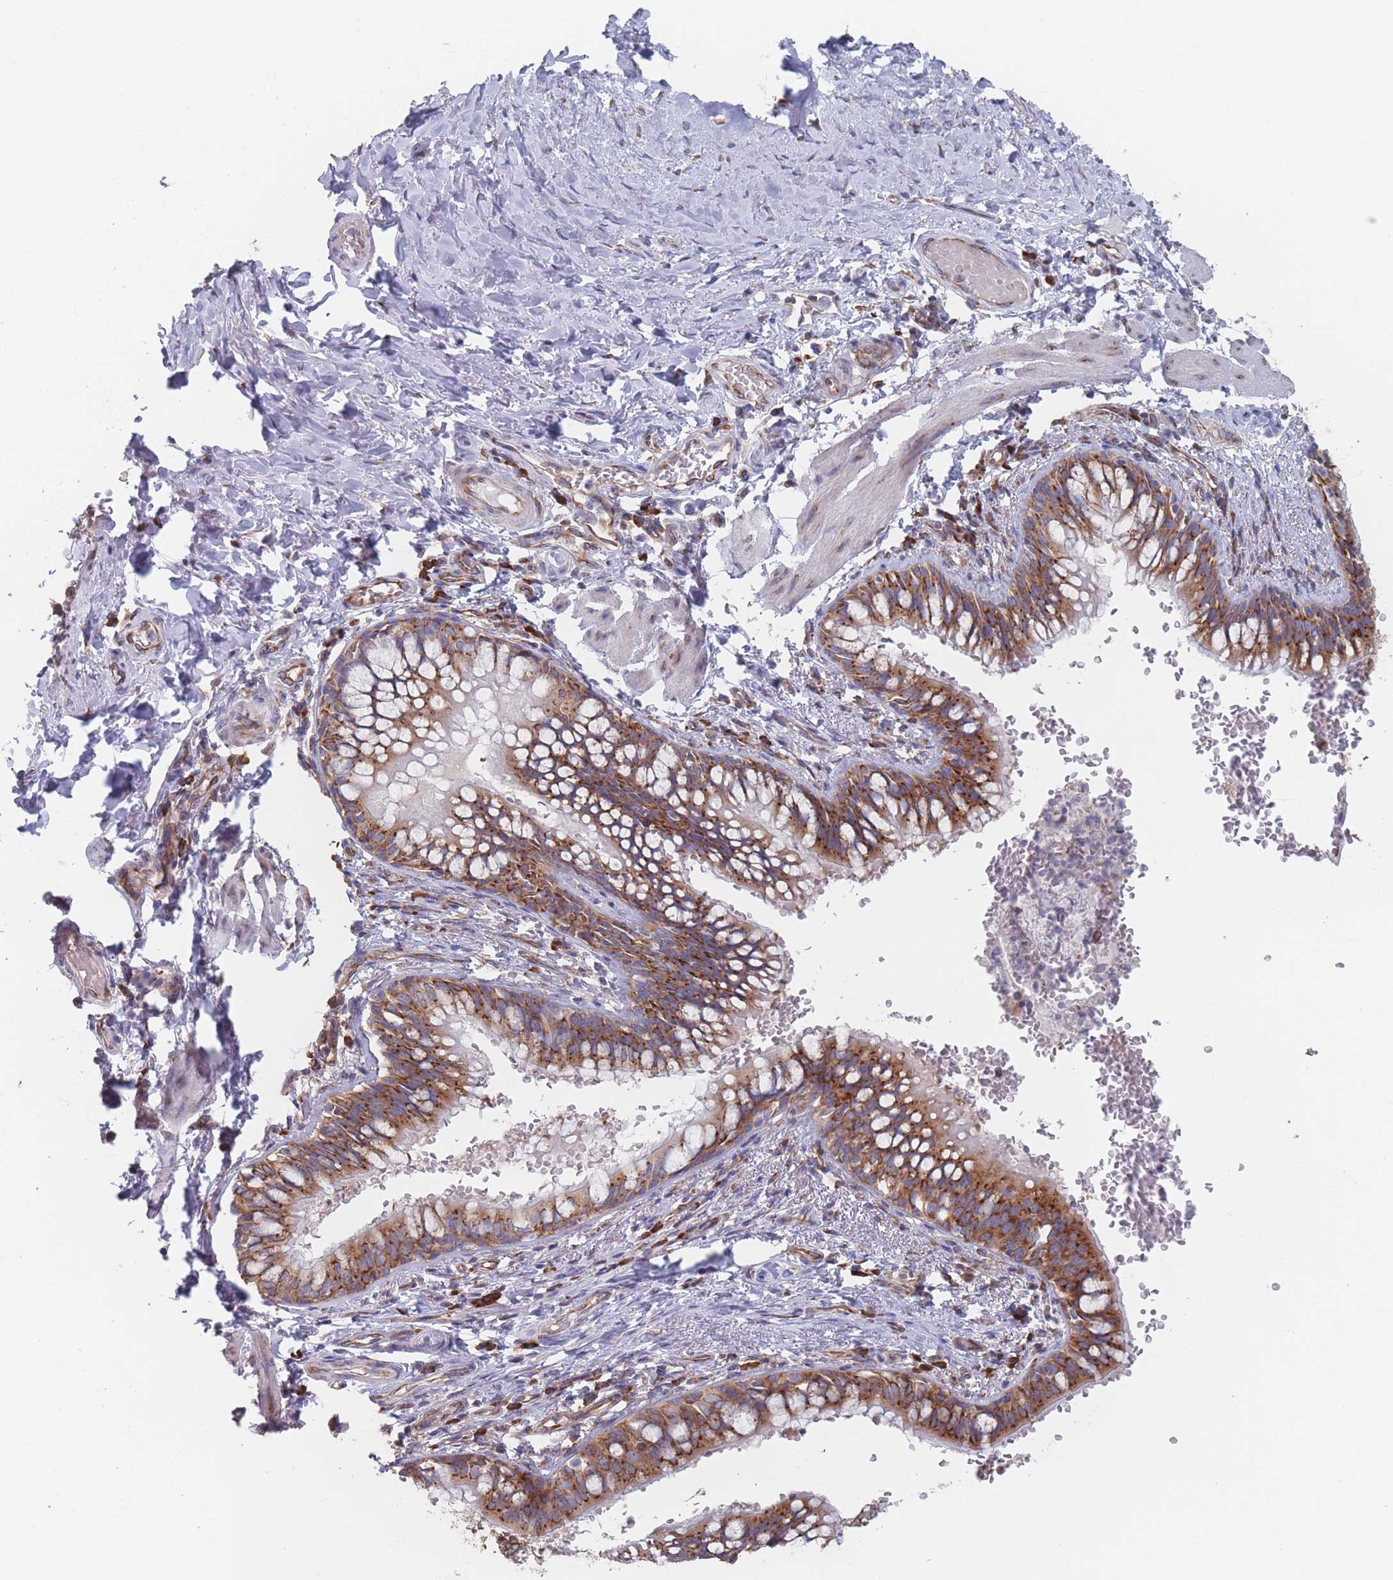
{"staining": {"intensity": "moderate", "quantity": ">75%", "location": "cytoplasmic/membranous"}, "tissue": "bronchus", "cell_type": "Respiratory epithelial cells", "image_type": "normal", "snomed": [{"axis": "morphology", "description": "Normal tissue, NOS"}, {"axis": "topography", "description": "Cartilage tissue"}, {"axis": "topography", "description": "Bronchus"}], "caption": "Immunohistochemical staining of benign bronchus shows >75% levels of moderate cytoplasmic/membranous protein positivity in about >75% of respiratory epithelial cells.", "gene": "EEF1B2", "patient": {"sex": "female", "age": 36}}